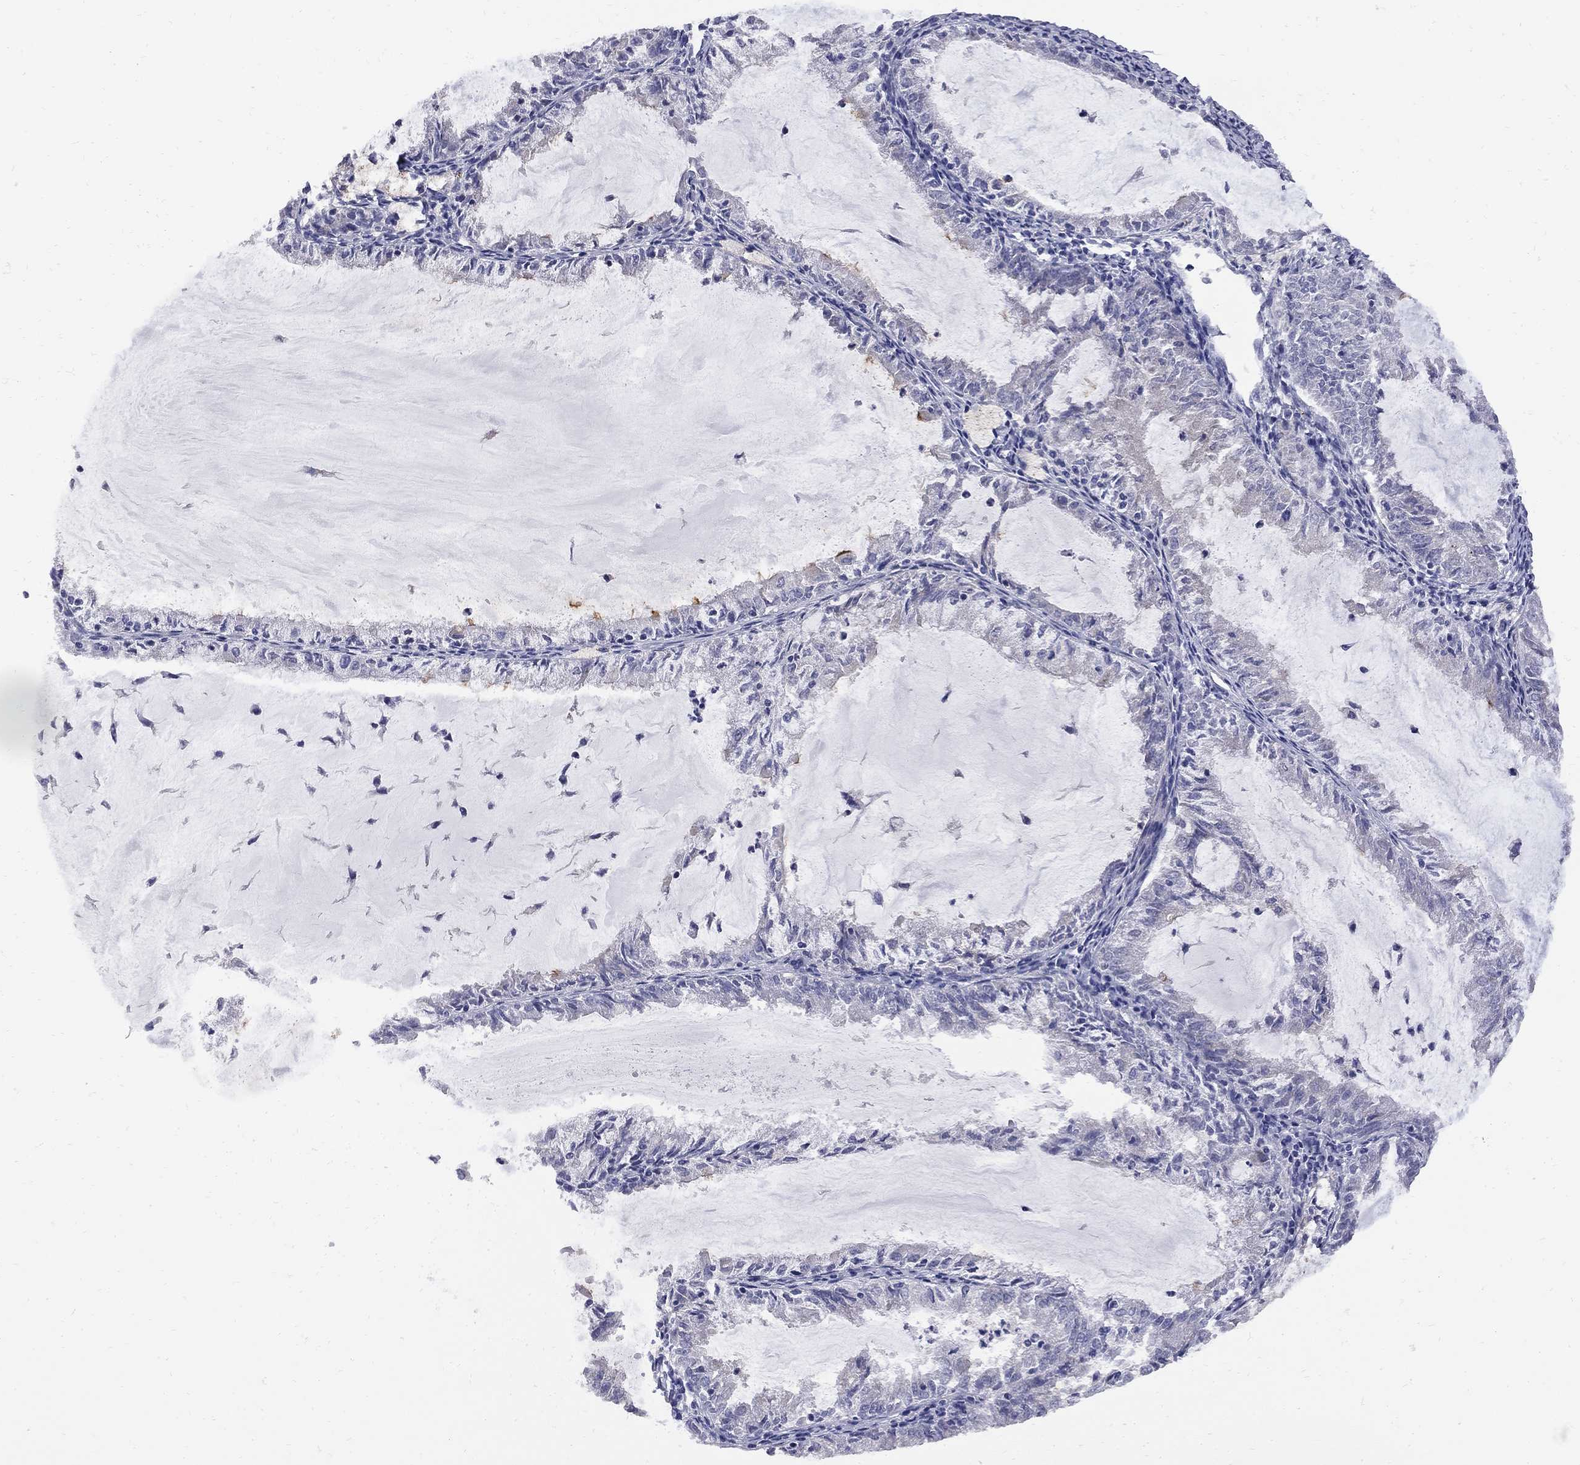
{"staining": {"intensity": "weak", "quantity": "<25%", "location": "cytoplasmic/membranous"}, "tissue": "endometrial cancer", "cell_type": "Tumor cells", "image_type": "cancer", "snomed": [{"axis": "morphology", "description": "Adenocarcinoma, NOS"}, {"axis": "topography", "description": "Endometrium"}], "caption": "Adenocarcinoma (endometrial) stained for a protein using IHC exhibits no positivity tumor cells.", "gene": "MTHFR", "patient": {"sex": "female", "age": 57}}